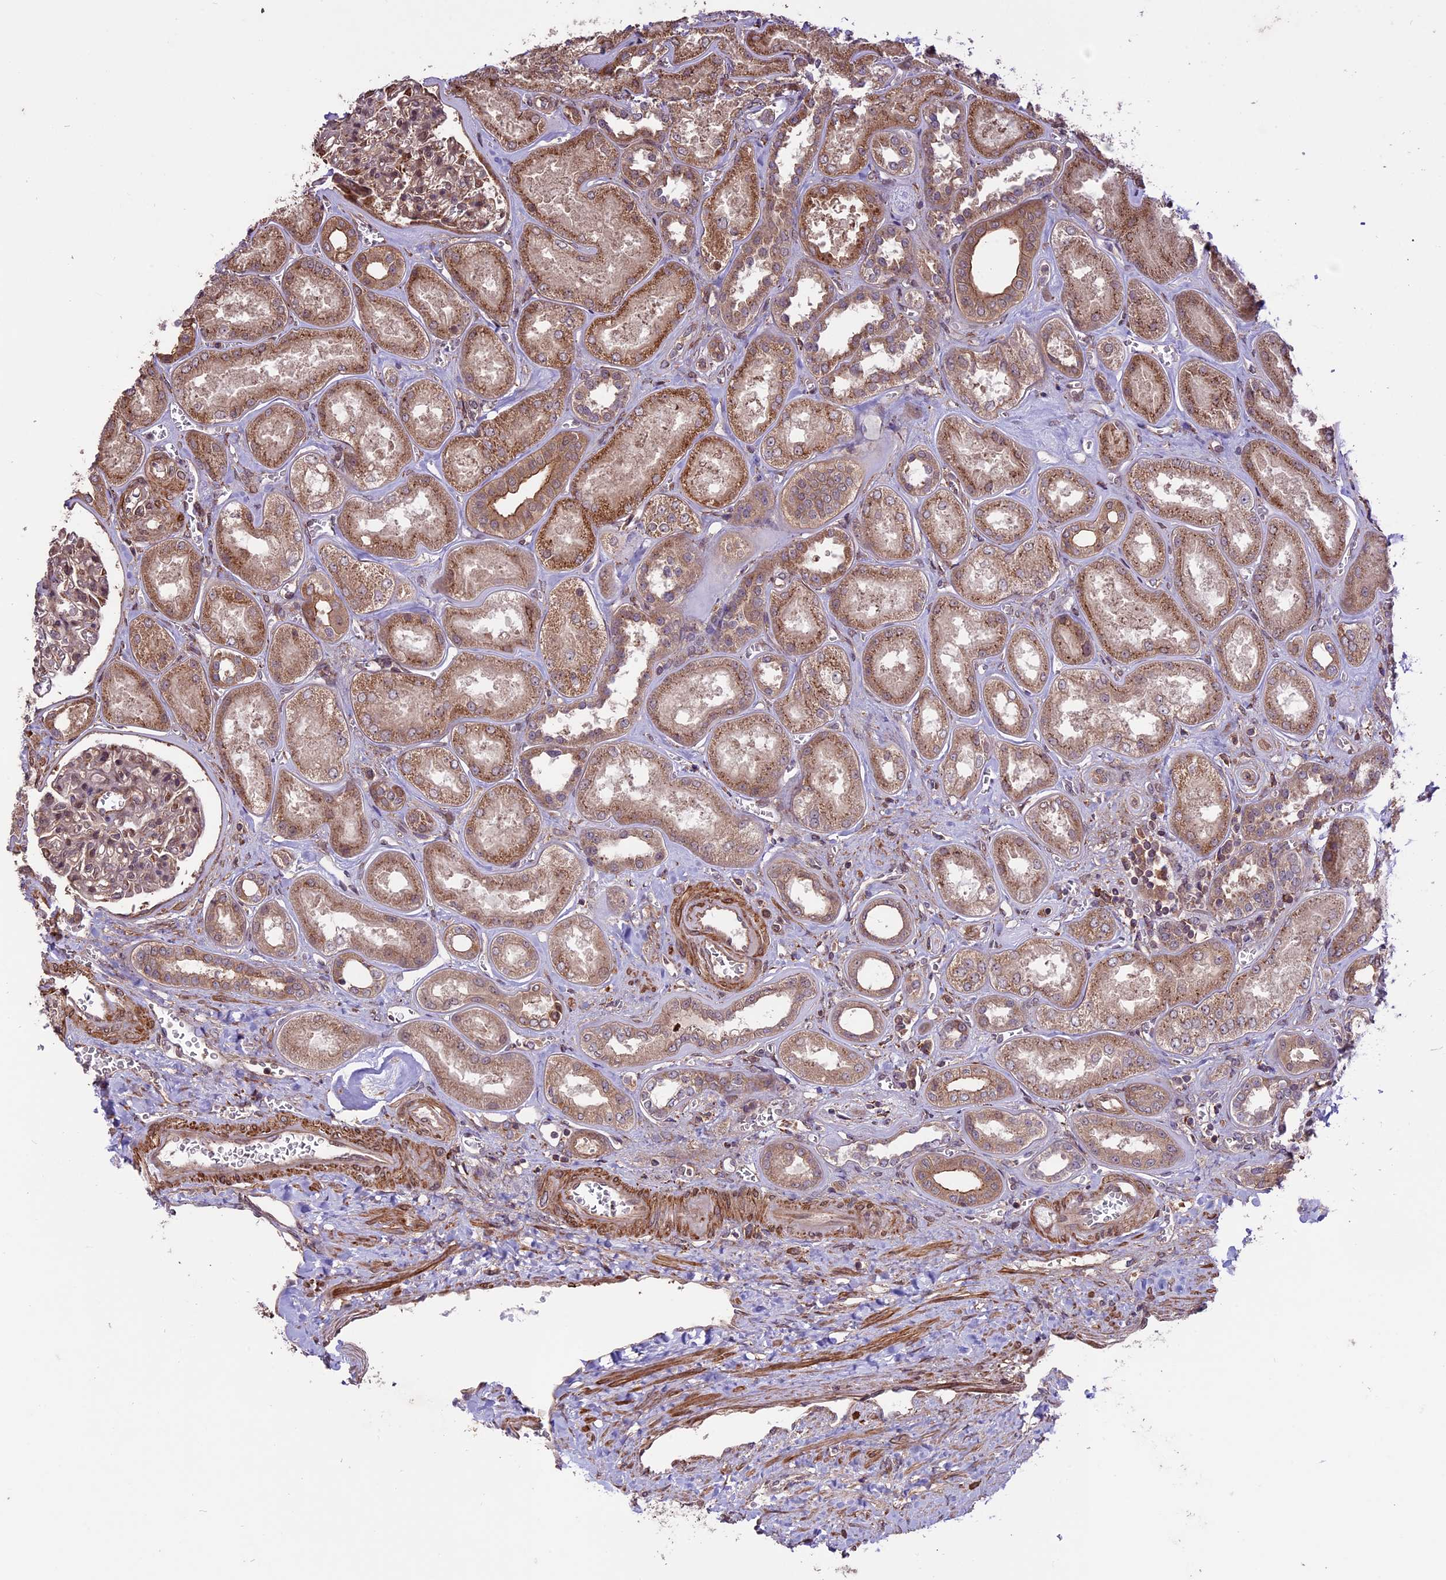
{"staining": {"intensity": "moderate", "quantity": "25%-75%", "location": "cytoplasmic/membranous,nuclear"}, "tissue": "kidney", "cell_type": "Cells in glomeruli", "image_type": "normal", "snomed": [{"axis": "morphology", "description": "Normal tissue, NOS"}, {"axis": "morphology", "description": "Adenocarcinoma, NOS"}, {"axis": "topography", "description": "Kidney"}], "caption": "IHC image of unremarkable kidney: human kidney stained using immunohistochemistry (IHC) exhibits medium levels of moderate protein expression localized specifically in the cytoplasmic/membranous,nuclear of cells in glomeruli, appearing as a cytoplasmic/membranous,nuclear brown color.", "gene": "HDAC5", "patient": {"sex": "female", "age": 68}}